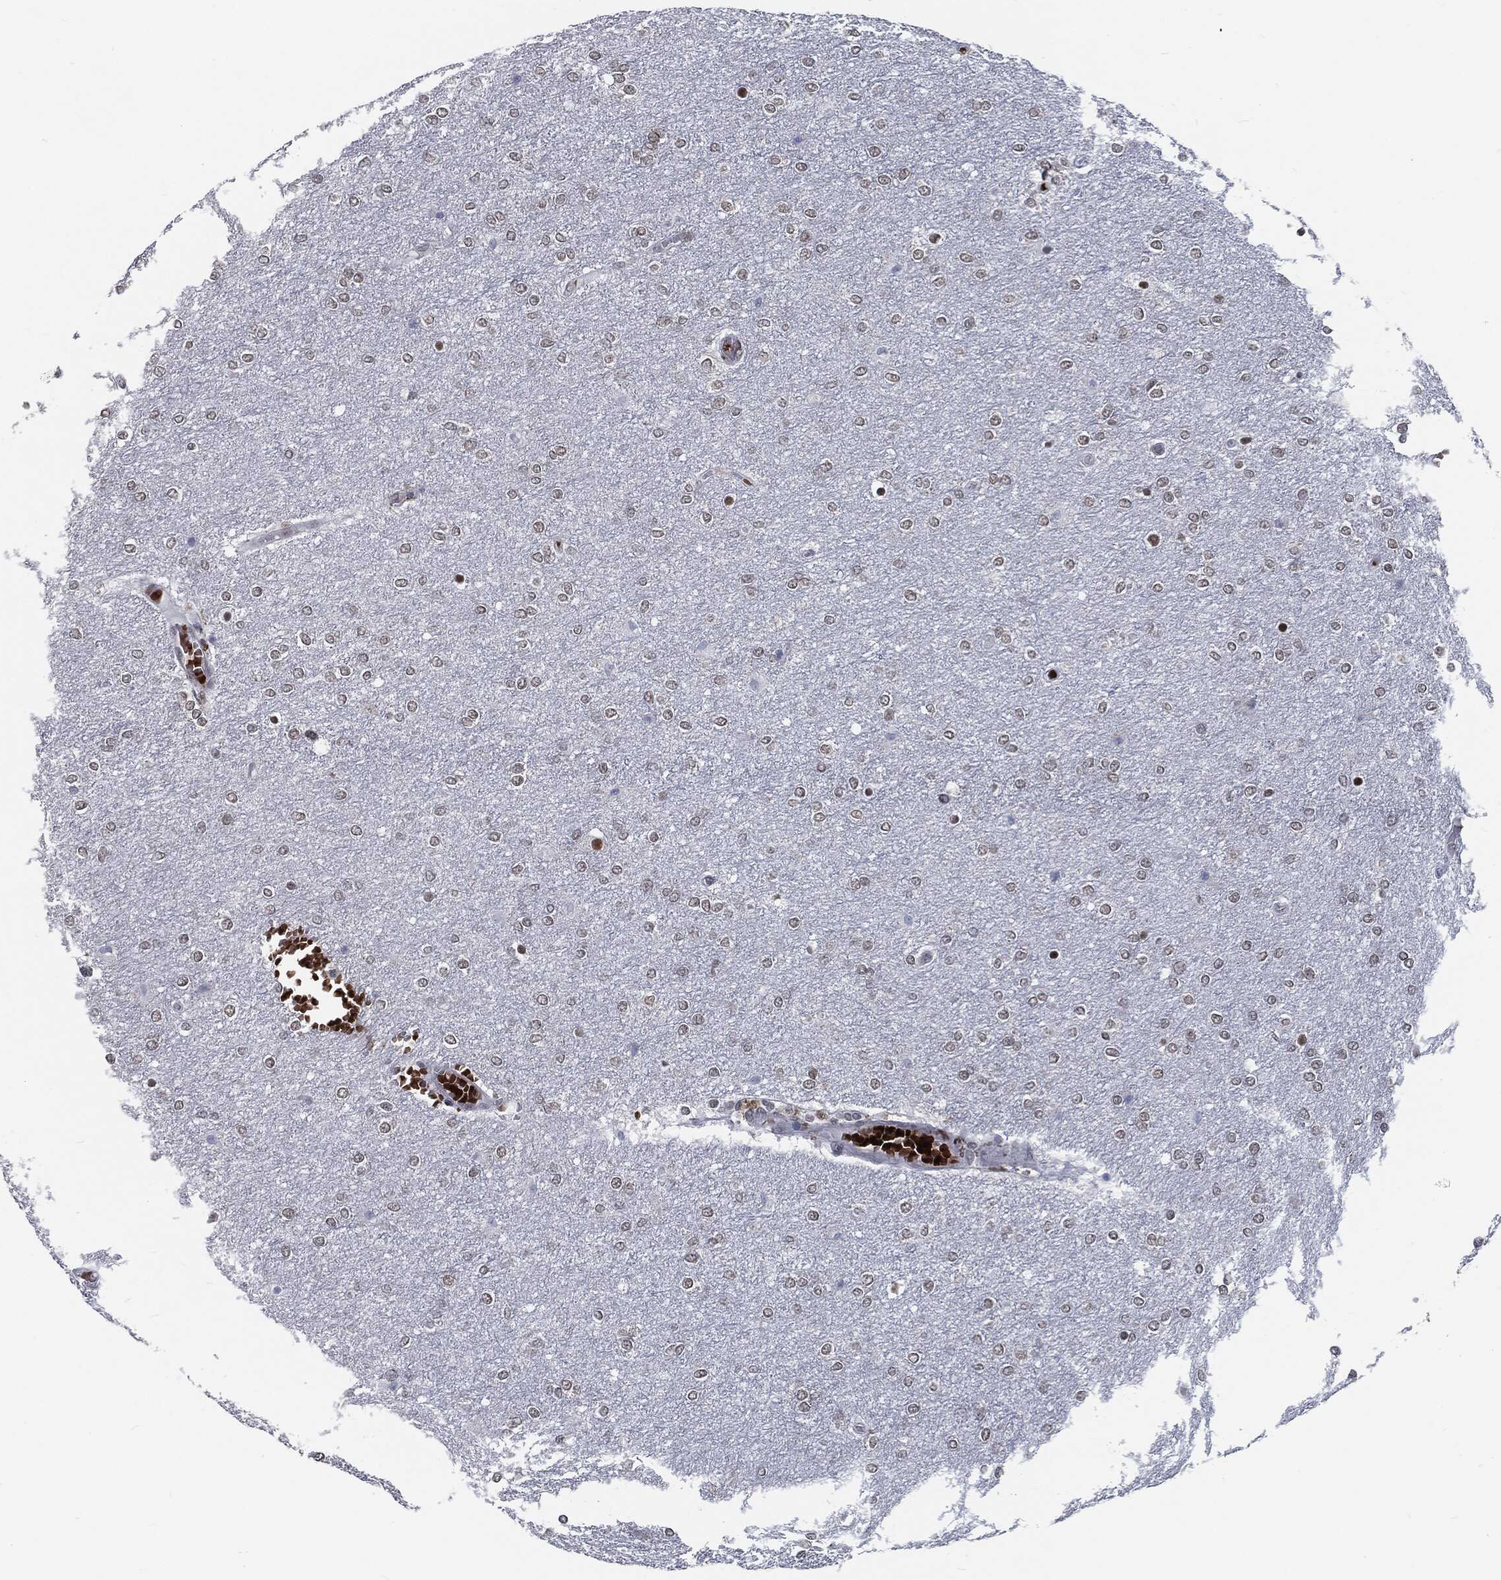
{"staining": {"intensity": "negative", "quantity": "none", "location": "none"}, "tissue": "glioma", "cell_type": "Tumor cells", "image_type": "cancer", "snomed": [{"axis": "morphology", "description": "Glioma, malignant, High grade"}, {"axis": "topography", "description": "Brain"}], "caption": "Immunohistochemistry histopathology image of neoplastic tissue: human high-grade glioma (malignant) stained with DAB (3,3'-diaminobenzidine) shows no significant protein expression in tumor cells. (DAB (3,3'-diaminobenzidine) immunohistochemistry, high magnification).", "gene": "ANXA1", "patient": {"sex": "female", "age": 61}}